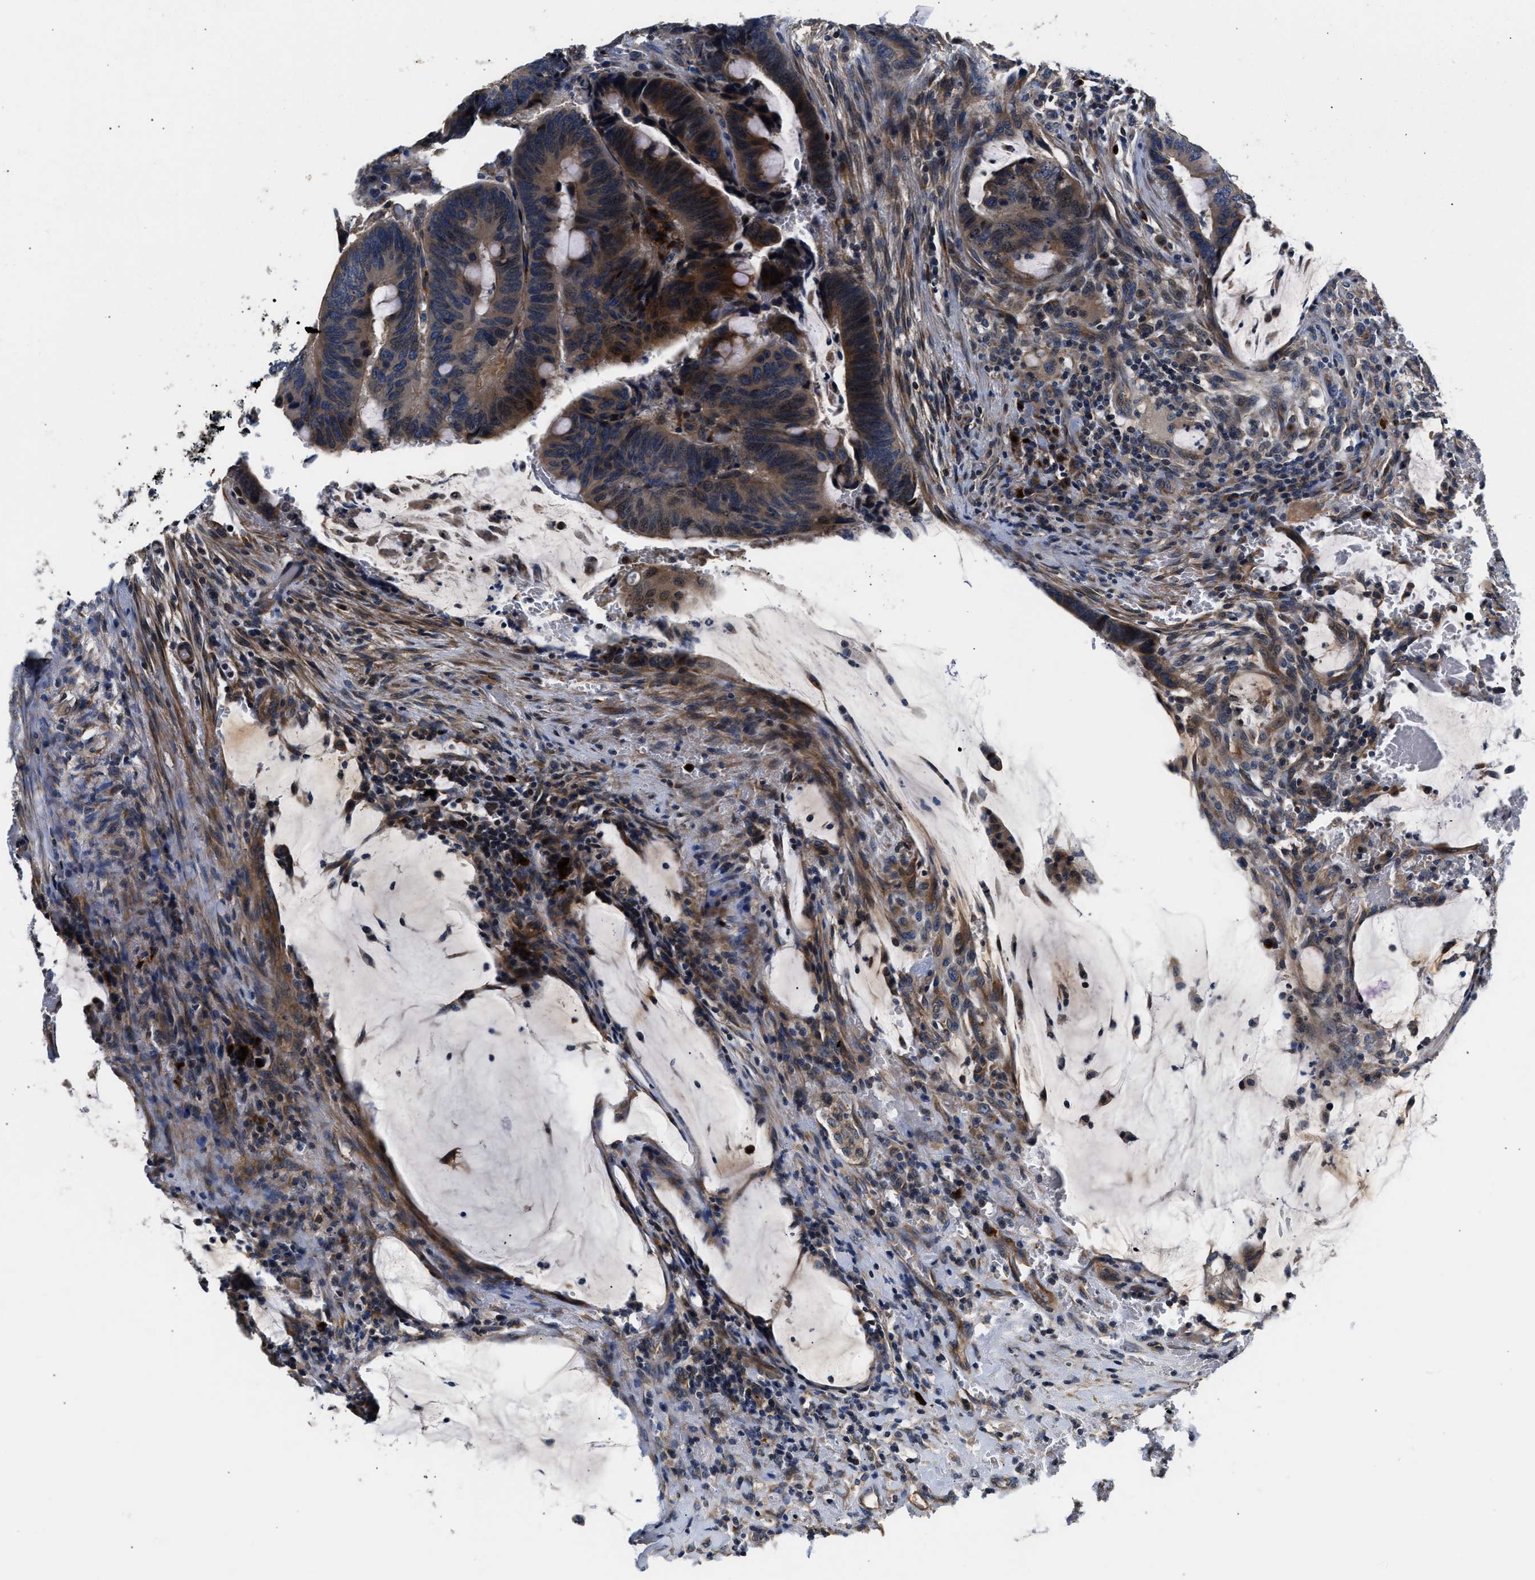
{"staining": {"intensity": "moderate", "quantity": ">75%", "location": "cytoplasmic/membranous"}, "tissue": "colorectal cancer", "cell_type": "Tumor cells", "image_type": "cancer", "snomed": [{"axis": "morphology", "description": "Normal tissue, NOS"}, {"axis": "morphology", "description": "Adenocarcinoma, NOS"}, {"axis": "topography", "description": "Rectum"}, {"axis": "topography", "description": "Peripheral nerve tissue"}], "caption": "Immunohistochemical staining of human colorectal adenocarcinoma exhibits medium levels of moderate cytoplasmic/membranous protein staining in about >75% of tumor cells.", "gene": "TEX2", "patient": {"sex": "male", "age": 92}}